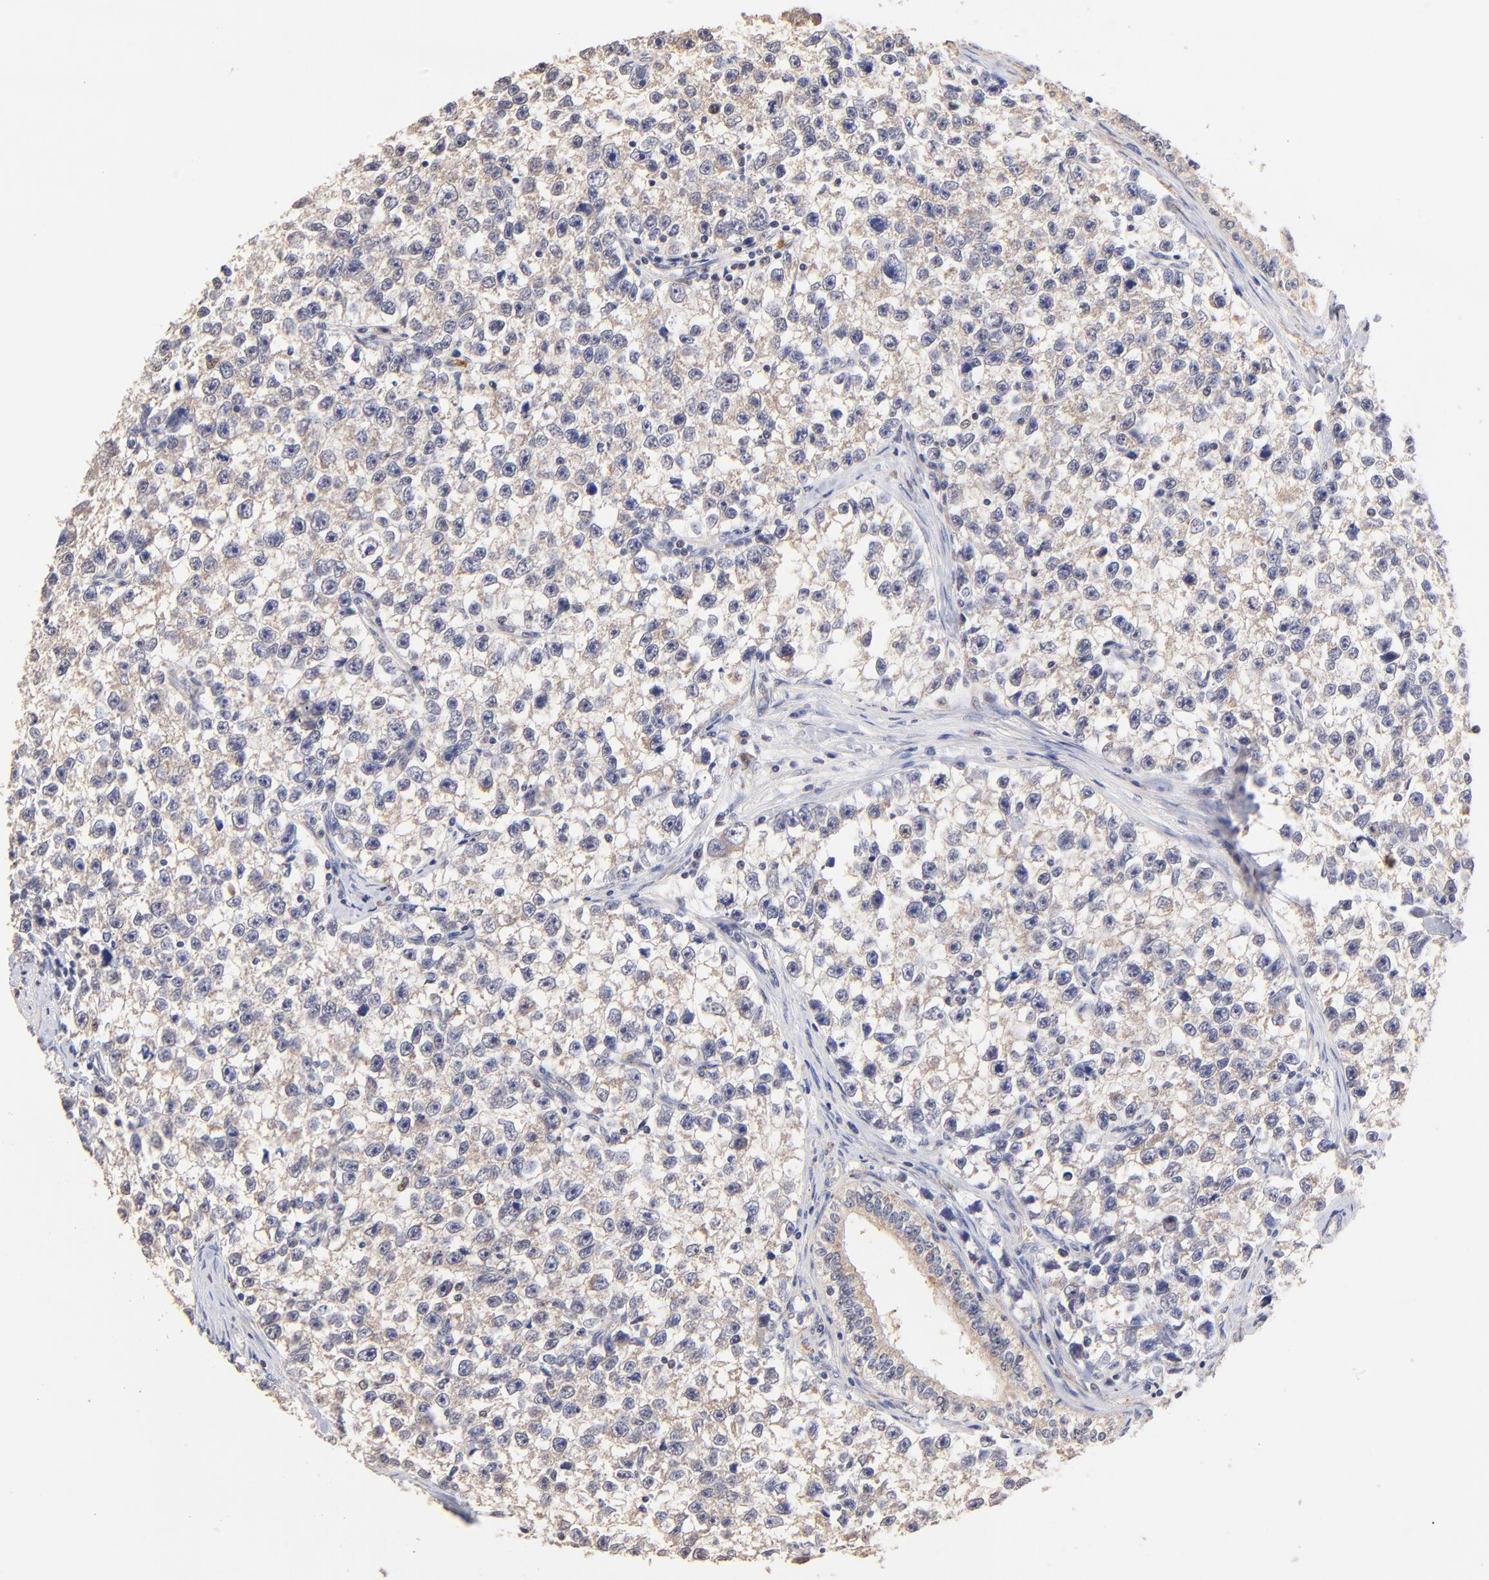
{"staining": {"intensity": "weak", "quantity": ">75%", "location": "cytoplasmic/membranous"}, "tissue": "testis cancer", "cell_type": "Tumor cells", "image_type": "cancer", "snomed": [{"axis": "morphology", "description": "Seminoma, NOS"}, {"axis": "morphology", "description": "Carcinoma, Embryonal, NOS"}, {"axis": "topography", "description": "Testis"}], "caption": "Testis cancer (embryonal carcinoma) stained with a protein marker demonstrates weak staining in tumor cells.", "gene": "BBOF1", "patient": {"sex": "male", "age": 30}}